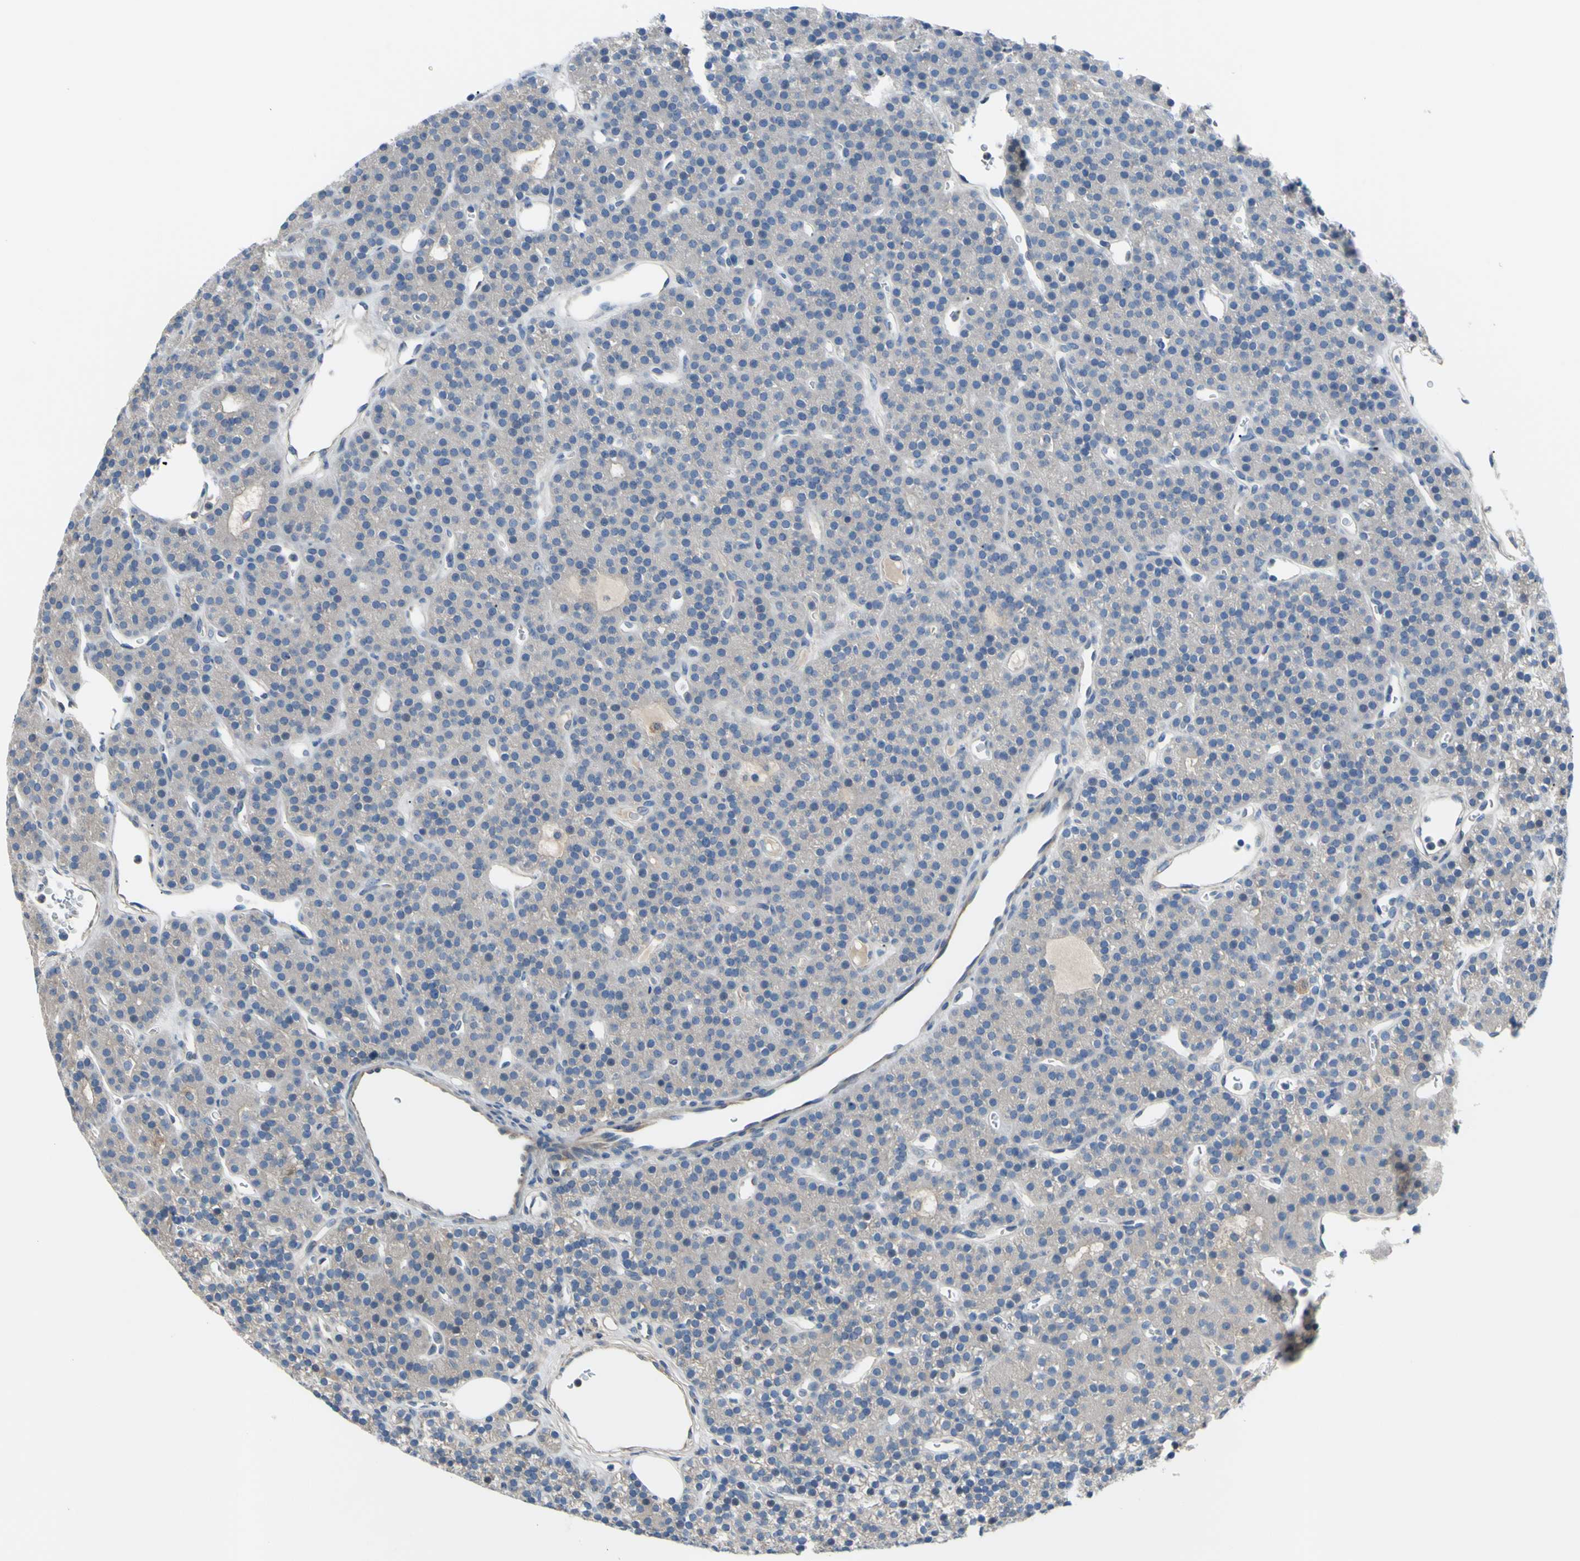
{"staining": {"intensity": "weak", "quantity": "25%-75%", "location": "cytoplasmic/membranous"}, "tissue": "parathyroid gland", "cell_type": "Glandular cells", "image_type": "normal", "snomed": [{"axis": "morphology", "description": "Normal tissue, NOS"}, {"axis": "morphology", "description": "Hyperplasia, NOS"}, {"axis": "topography", "description": "Parathyroid gland"}], "caption": "Benign parathyroid gland demonstrates weak cytoplasmic/membranous expression in approximately 25%-75% of glandular cells.", "gene": "TMEM59L", "patient": {"sex": "male", "age": 44}}